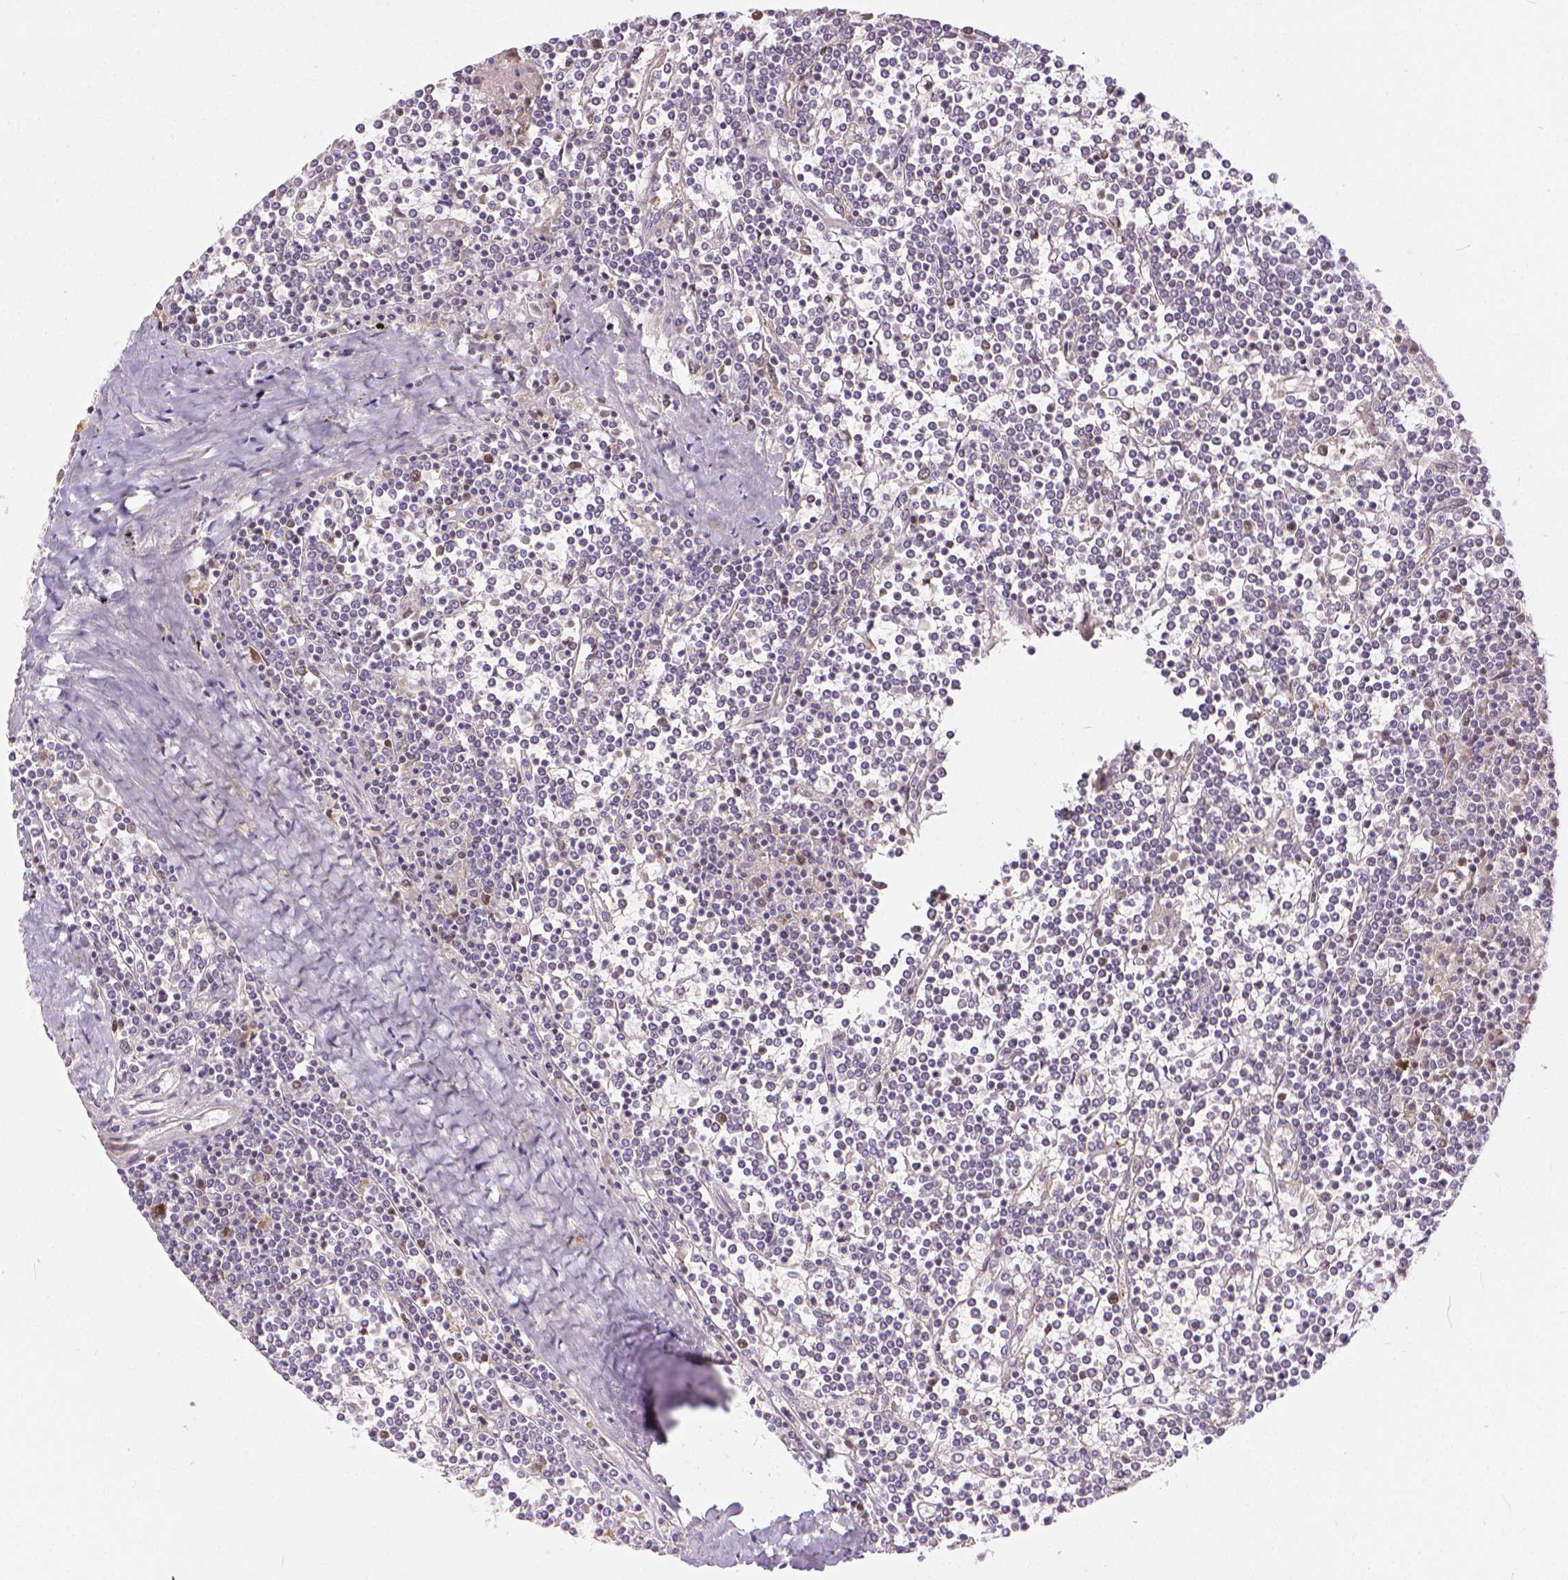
{"staining": {"intensity": "negative", "quantity": "none", "location": "none"}, "tissue": "lymphoma", "cell_type": "Tumor cells", "image_type": "cancer", "snomed": [{"axis": "morphology", "description": "Malignant lymphoma, non-Hodgkin's type, Low grade"}, {"axis": "topography", "description": "Spleen"}], "caption": "Immunohistochemical staining of human lymphoma displays no significant staining in tumor cells.", "gene": "ERCC1", "patient": {"sex": "female", "age": 19}}